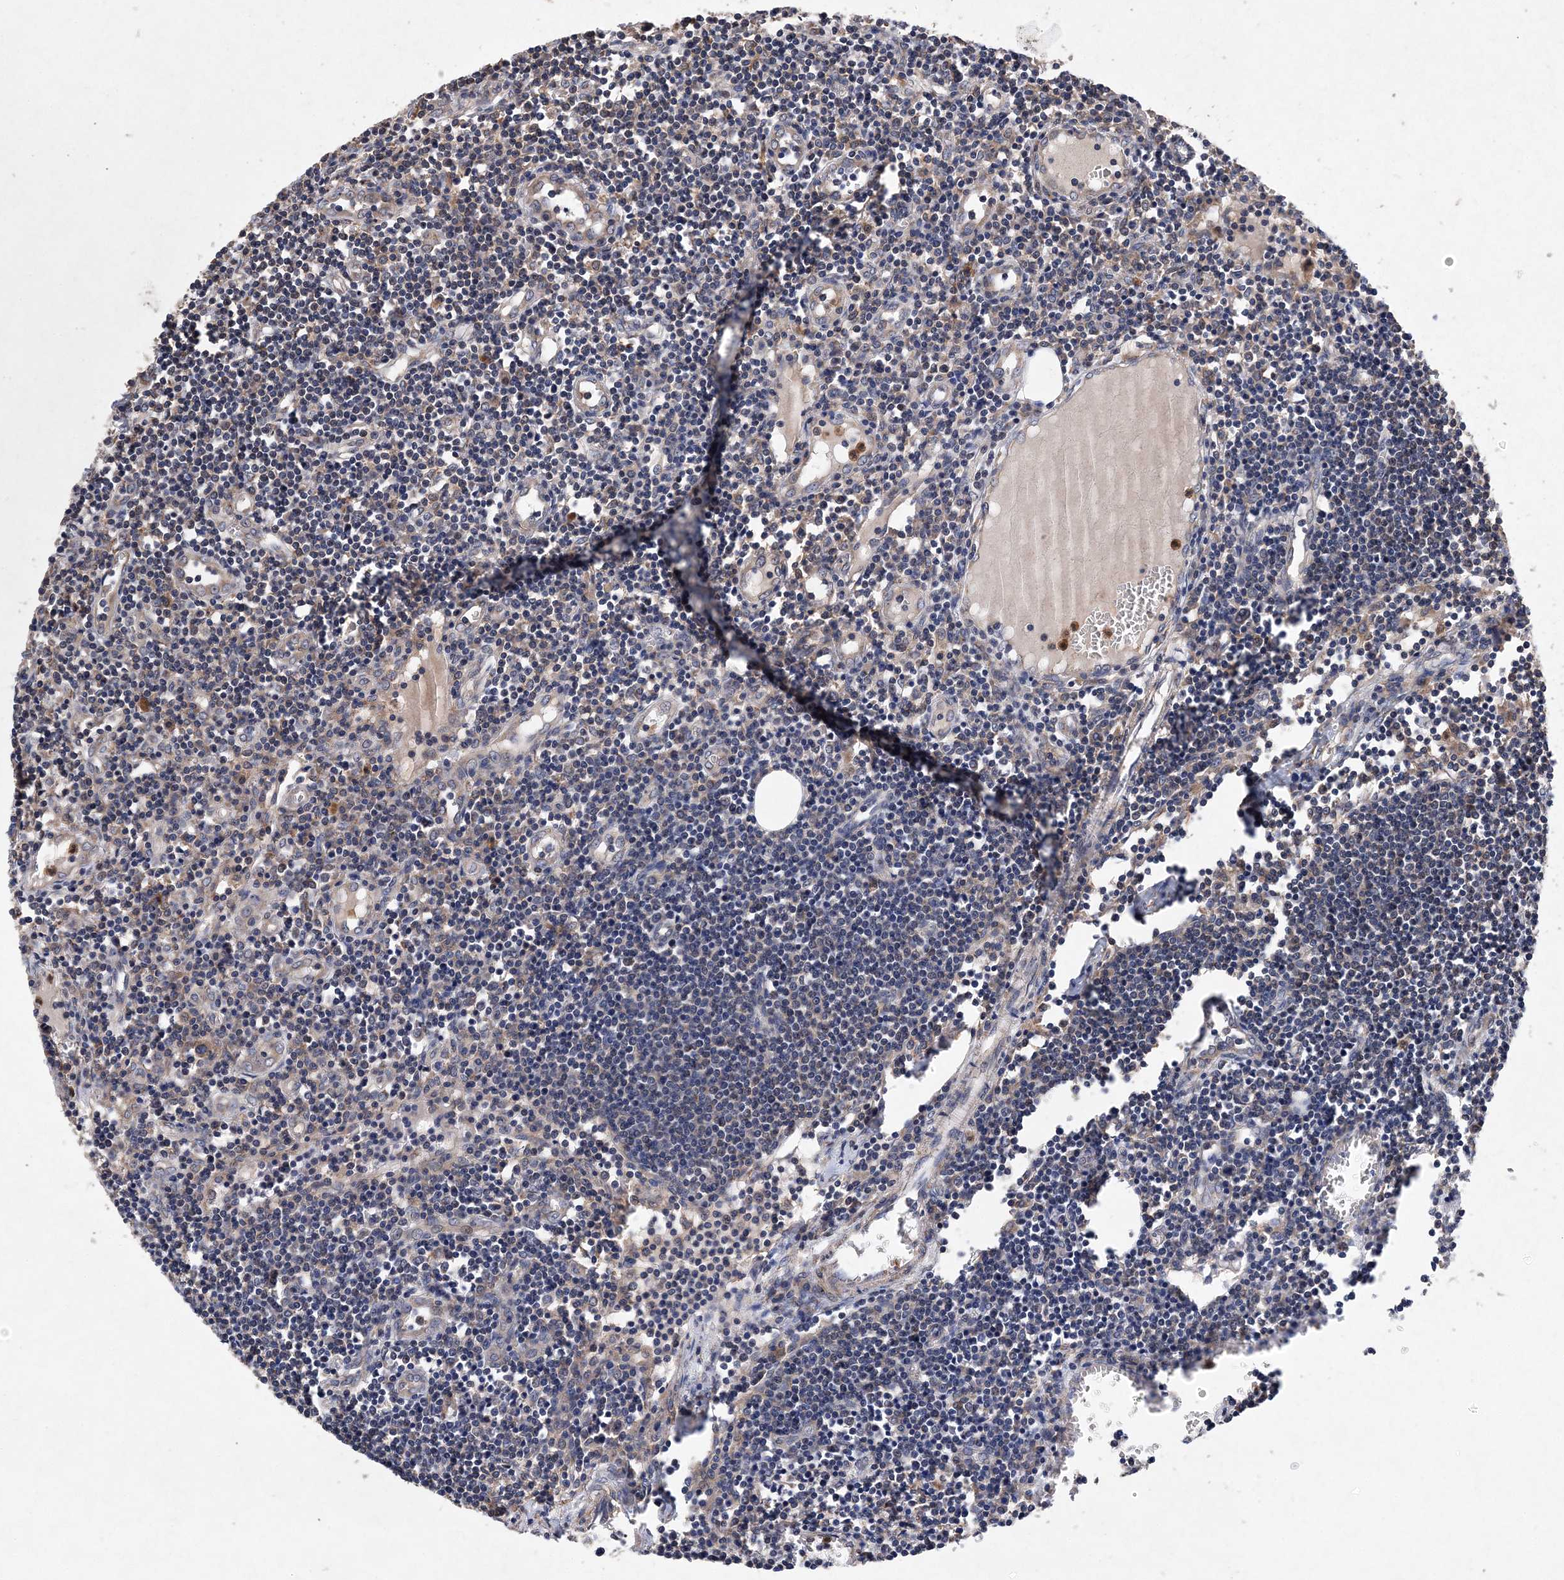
{"staining": {"intensity": "negative", "quantity": "none", "location": "none"}, "tissue": "lymph node", "cell_type": "Germinal center cells", "image_type": "normal", "snomed": [{"axis": "morphology", "description": "Normal tissue, NOS"}, {"axis": "morphology", "description": "Malignant melanoma, Metastatic site"}, {"axis": "topography", "description": "Lymph node"}], "caption": "Immunohistochemical staining of normal human lymph node displays no significant staining in germinal center cells.", "gene": "PROSER1", "patient": {"sex": "male", "age": 41}}